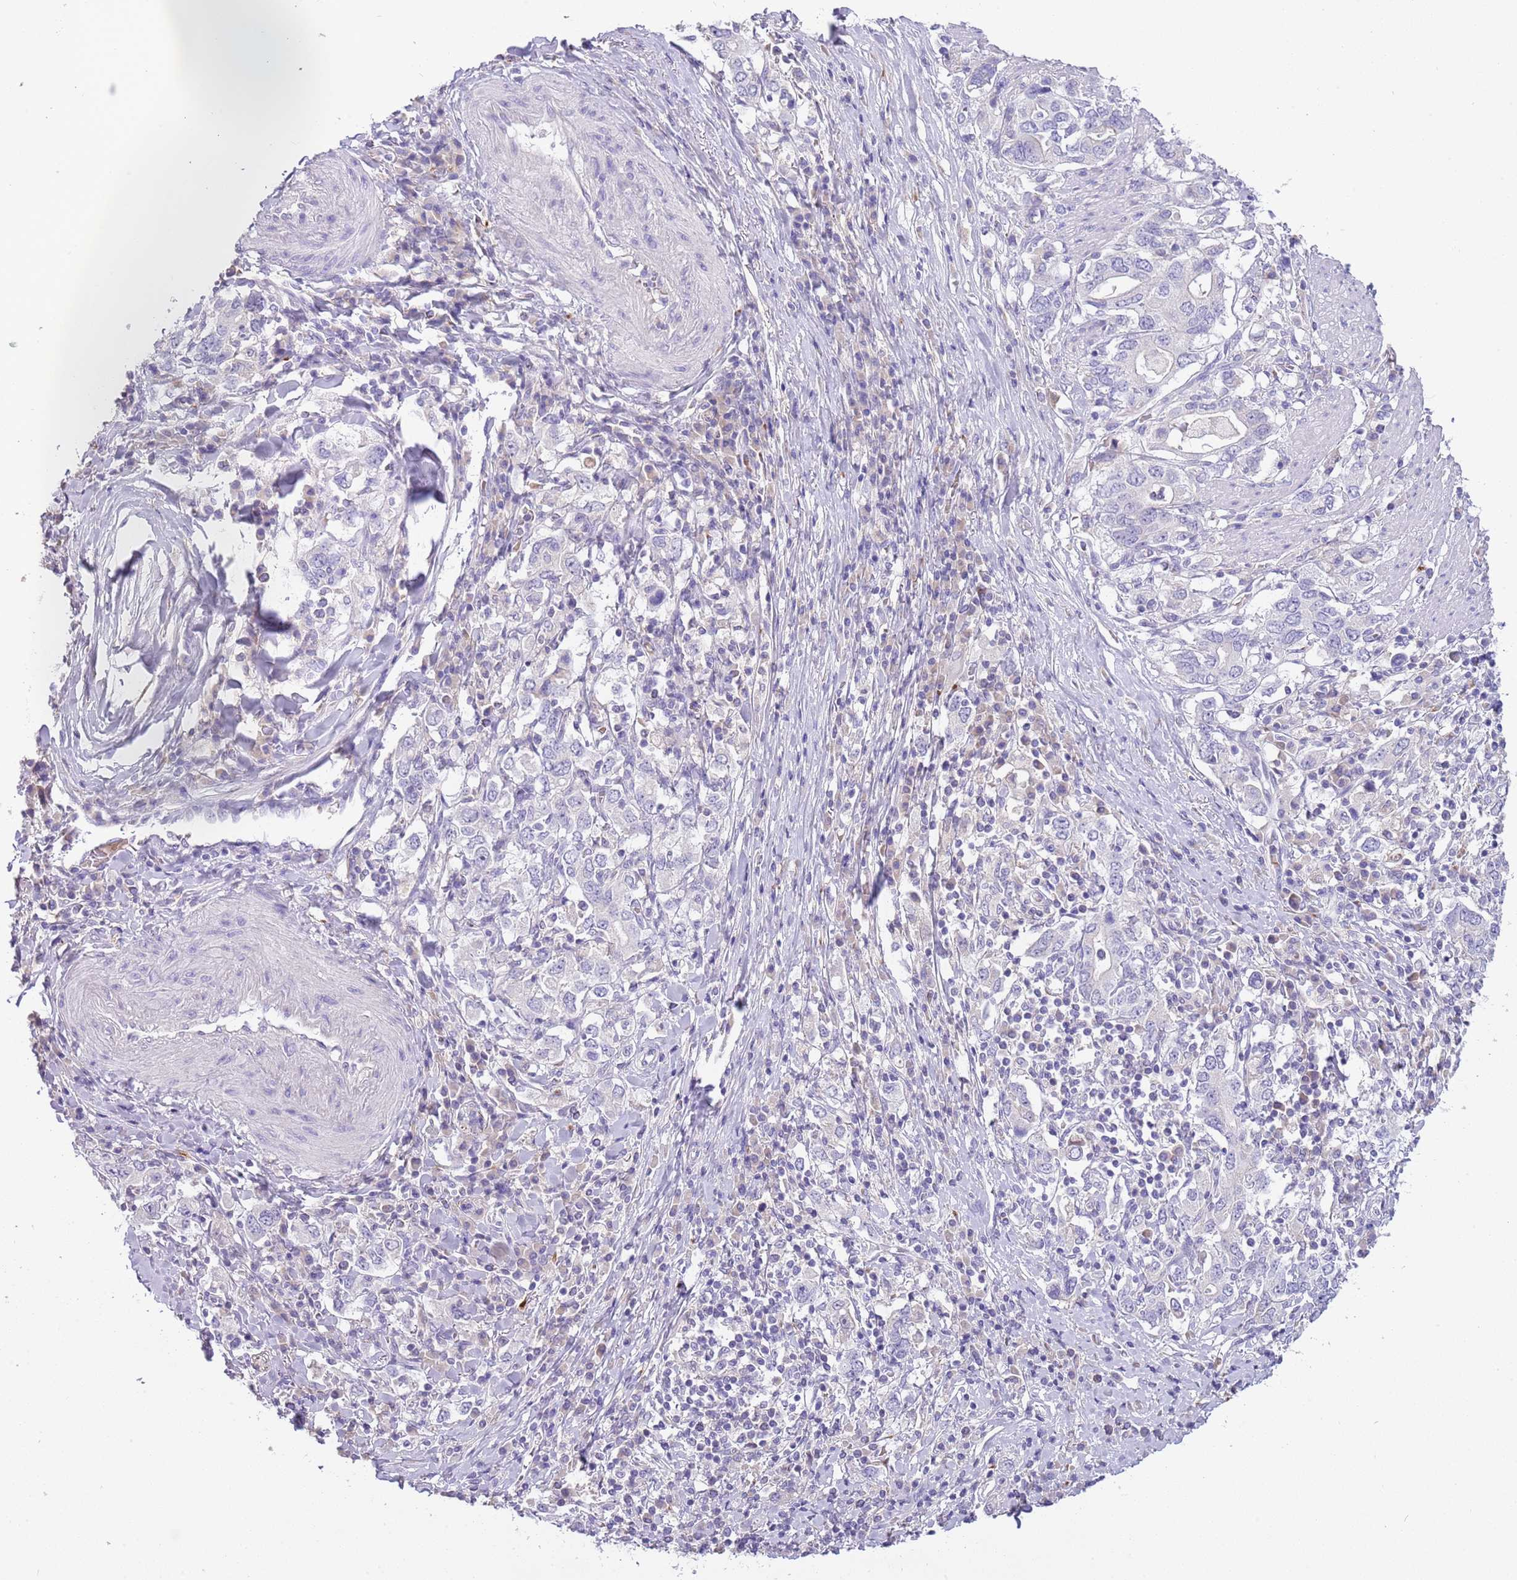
{"staining": {"intensity": "negative", "quantity": "none", "location": "none"}, "tissue": "stomach cancer", "cell_type": "Tumor cells", "image_type": "cancer", "snomed": [{"axis": "morphology", "description": "Adenocarcinoma, NOS"}, {"axis": "topography", "description": "Stomach, upper"}, {"axis": "topography", "description": "Stomach"}], "caption": "A high-resolution image shows IHC staining of stomach adenocarcinoma, which exhibits no significant expression in tumor cells.", "gene": "CFAP73", "patient": {"sex": "male", "age": 62}}